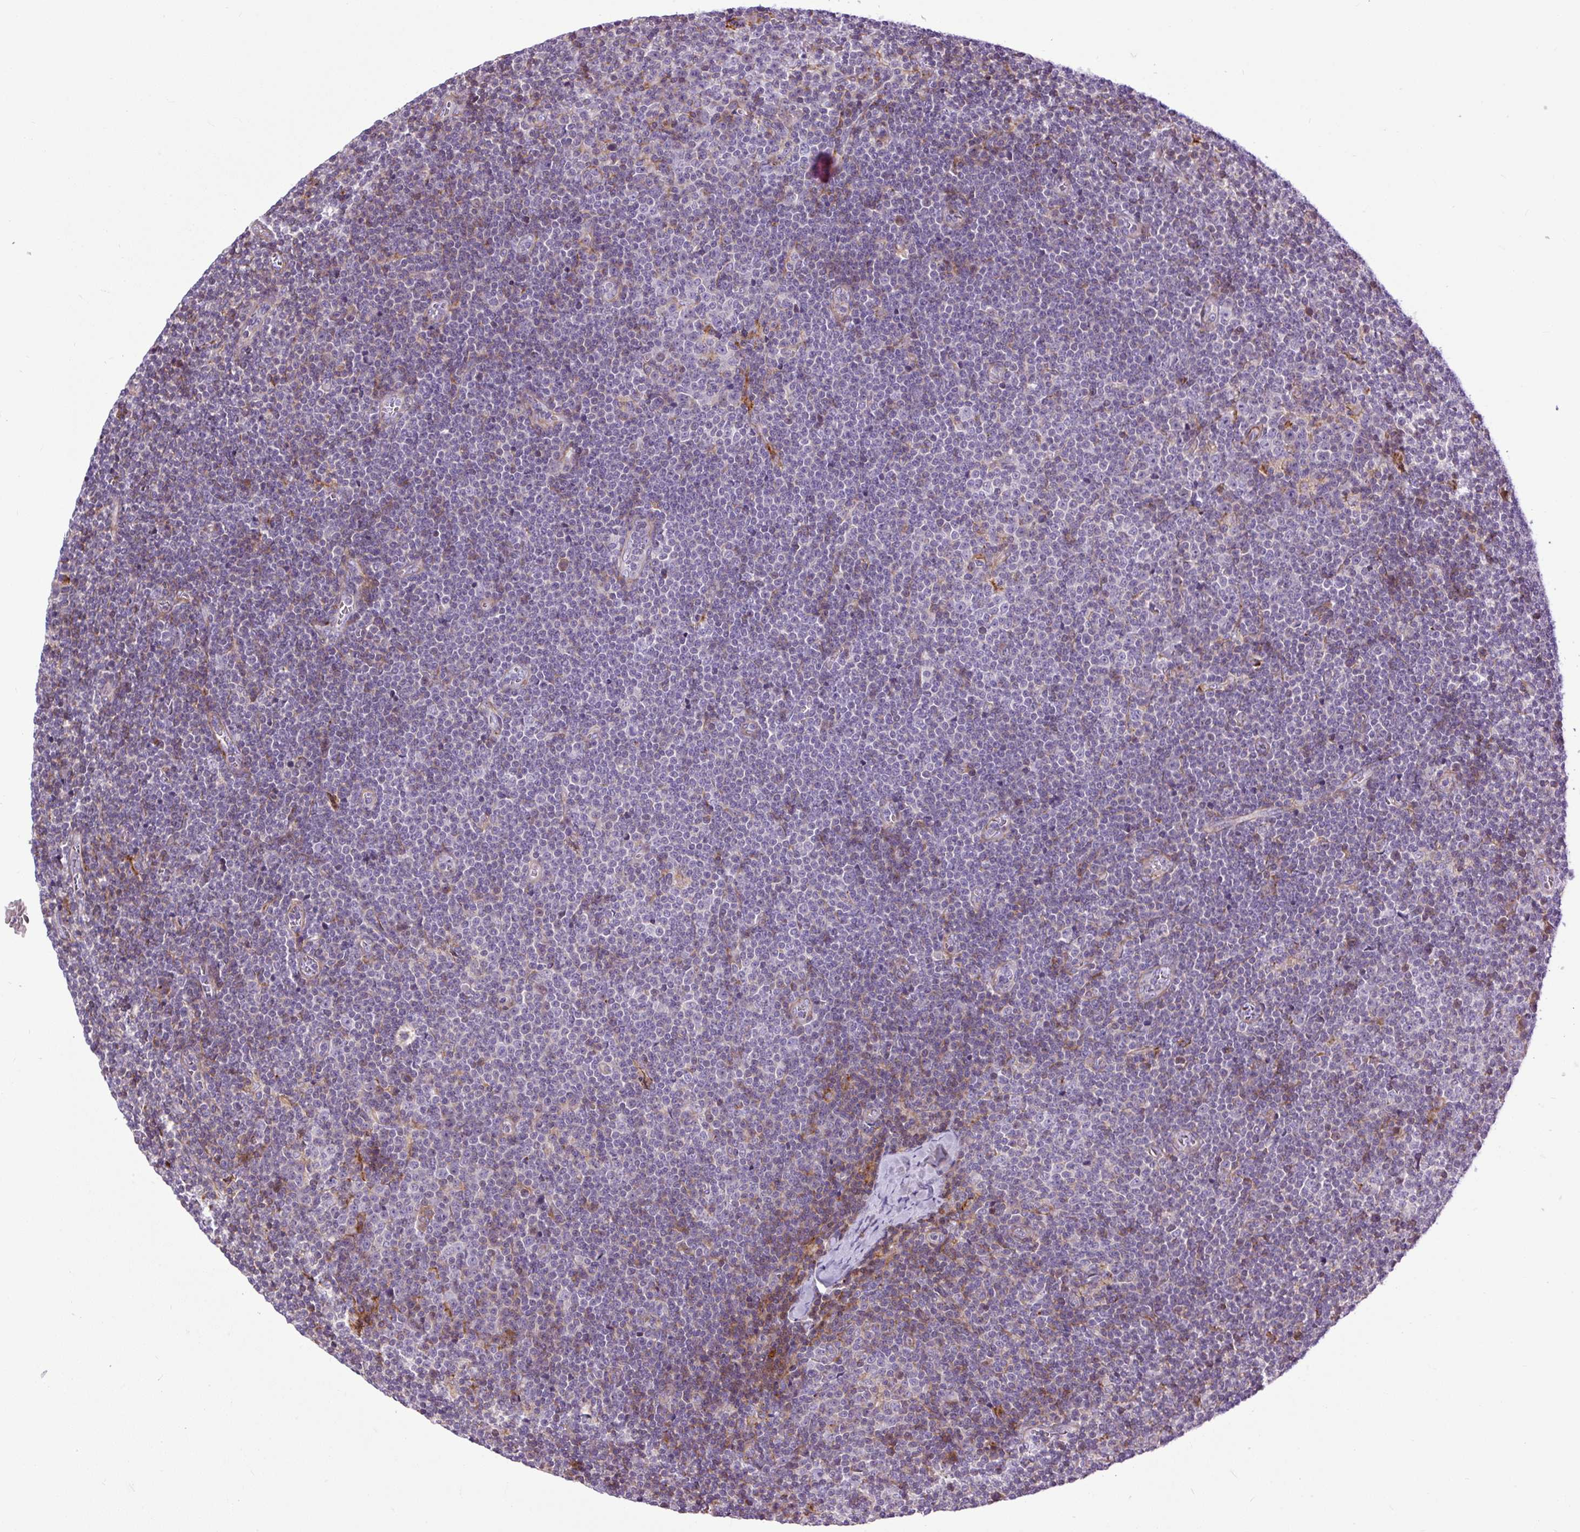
{"staining": {"intensity": "weak", "quantity": "25%-75%", "location": "cytoplasmic/membranous"}, "tissue": "lymphoma", "cell_type": "Tumor cells", "image_type": "cancer", "snomed": [{"axis": "morphology", "description": "Malignant lymphoma, non-Hodgkin's type, Low grade"}, {"axis": "topography", "description": "Lymph node"}], "caption": "IHC of lymphoma reveals low levels of weak cytoplasmic/membranous expression in approximately 25%-75% of tumor cells.", "gene": "ZNF197", "patient": {"sex": "male", "age": 48}}